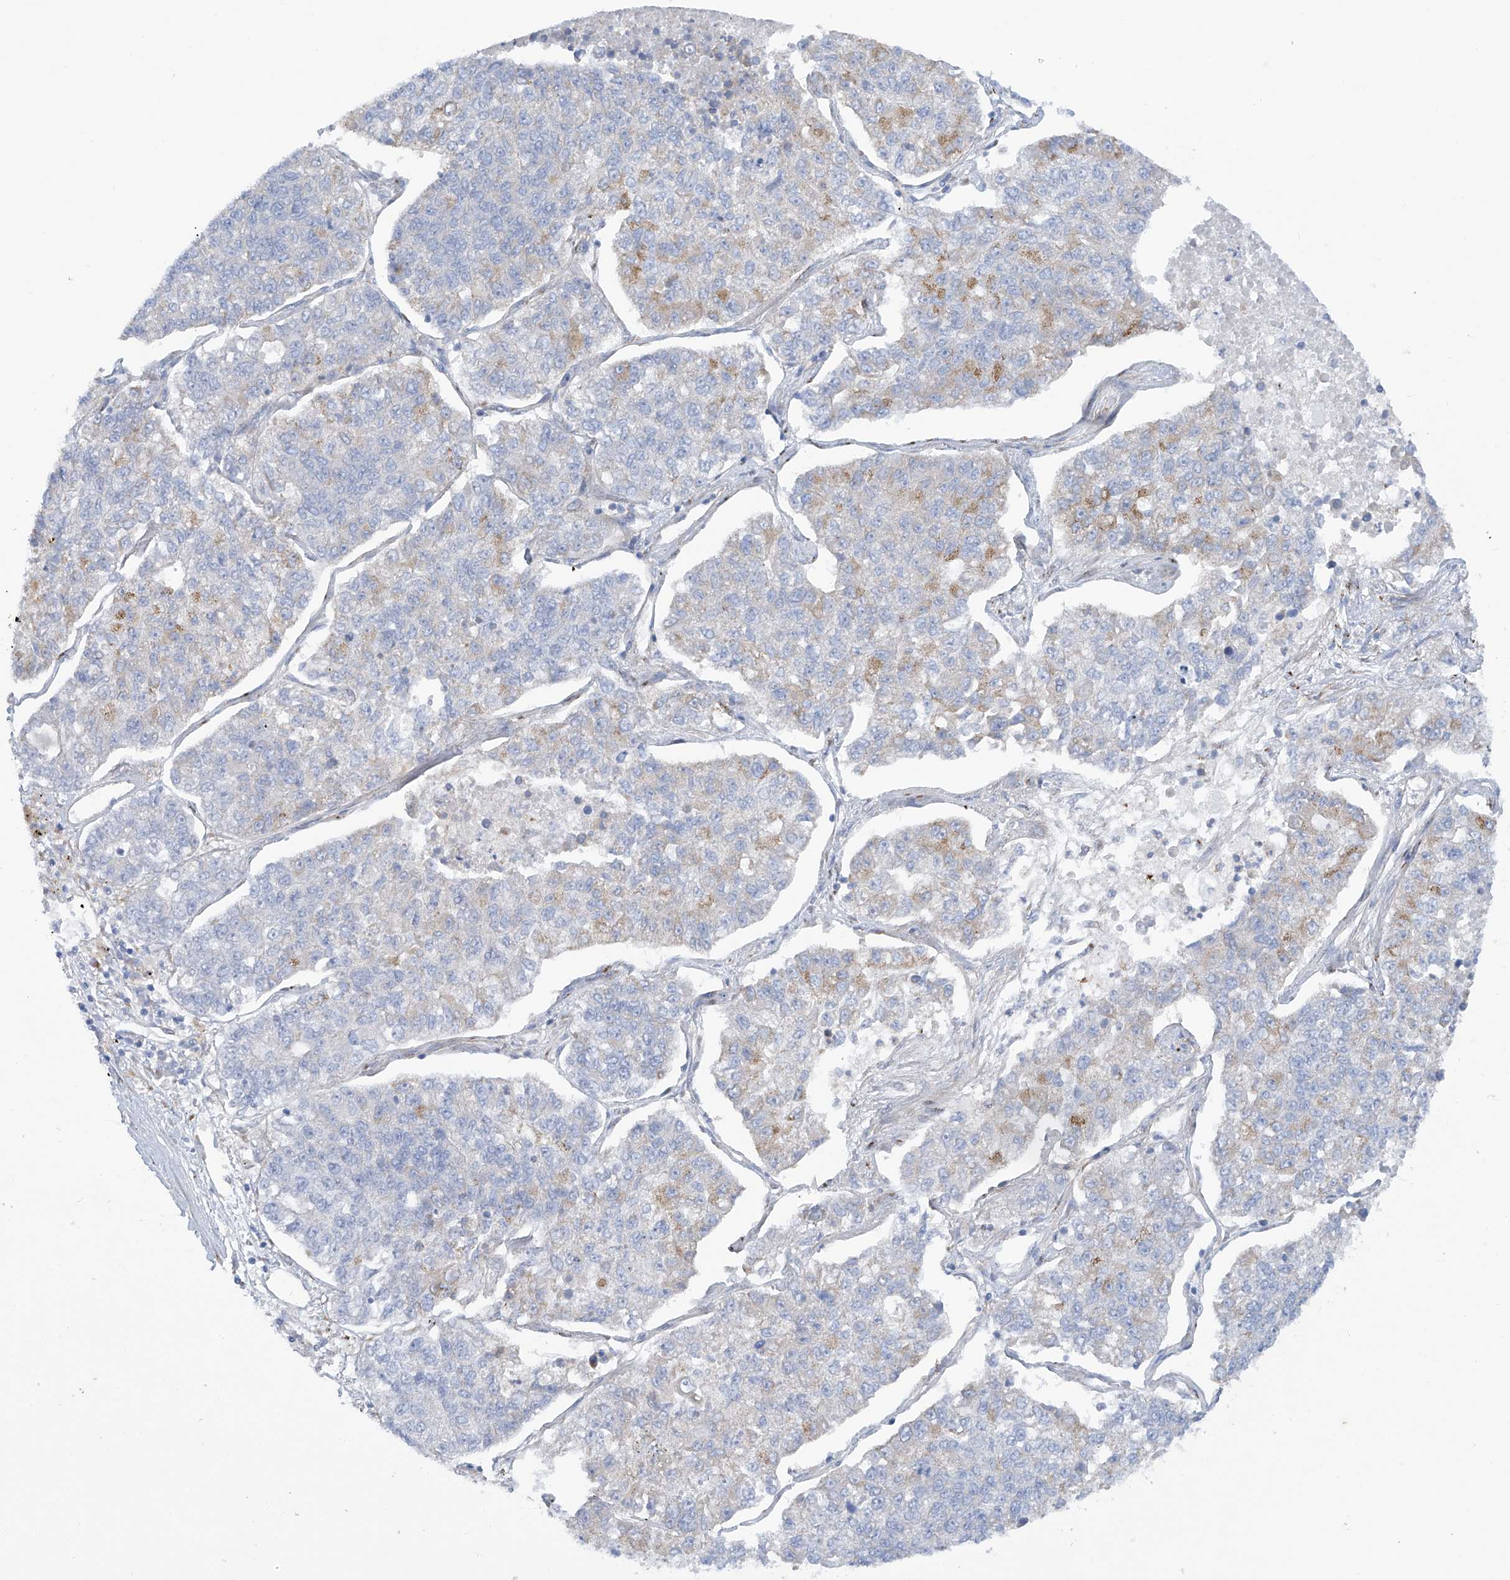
{"staining": {"intensity": "moderate", "quantity": "<25%", "location": "cytoplasmic/membranous"}, "tissue": "lung cancer", "cell_type": "Tumor cells", "image_type": "cancer", "snomed": [{"axis": "morphology", "description": "Adenocarcinoma, NOS"}, {"axis": "topography", "description": "Lung"}], "caption": "An image showing moderate cytoplasmic/membranous expression in about <25% of tumor cells in lung cancer, as visualized by brown immunohistochemical staining.", "gene": "TRMT2B", "patient": {"sex": "male", "age": 49}}